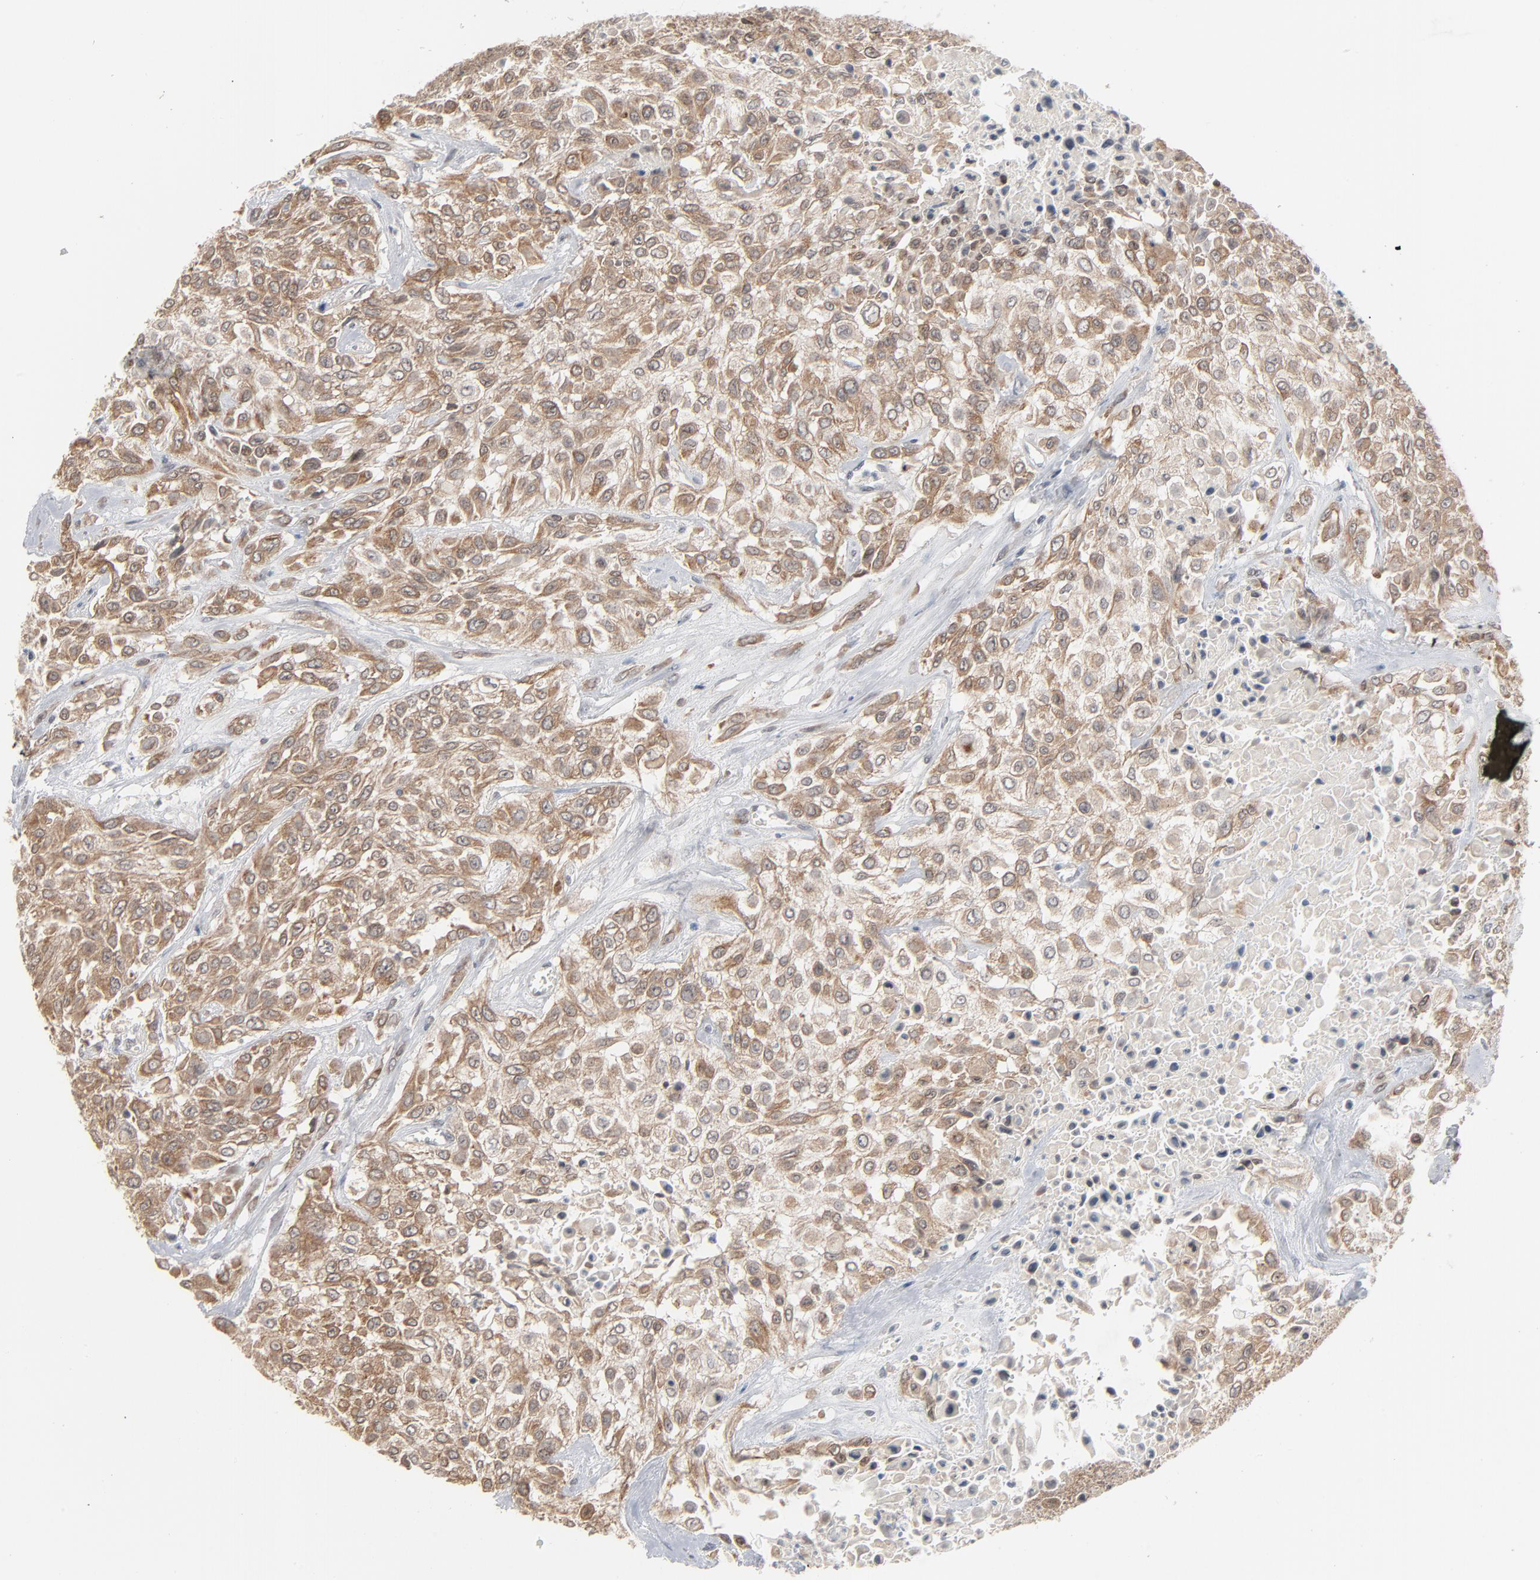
{"staining": {"intensity": "moderate", "quantity": ">75%", "location": "cytoplasmic/membranous"}, "tissue": "urothelial cancer", "cell_type": "Tumor cells", "image_type": "cancer", "snomed": [{"axis": "morphology", "description": "Urothelial carcinoma, High grade"}, {"axis": "topography", "description": "Urinary bladder"}], "caption": "Brown immunohistochemical staining in urothelial carcinoma (high-grade) shows moderate cytoplasmic/membranous expression in approximately >75% of tumor cells. Immunohistochemistry stains the protein in brown and the nuclei are stained blue.", "gene": "ITPR3", "patient": {"sex": "male", "age": 57}}